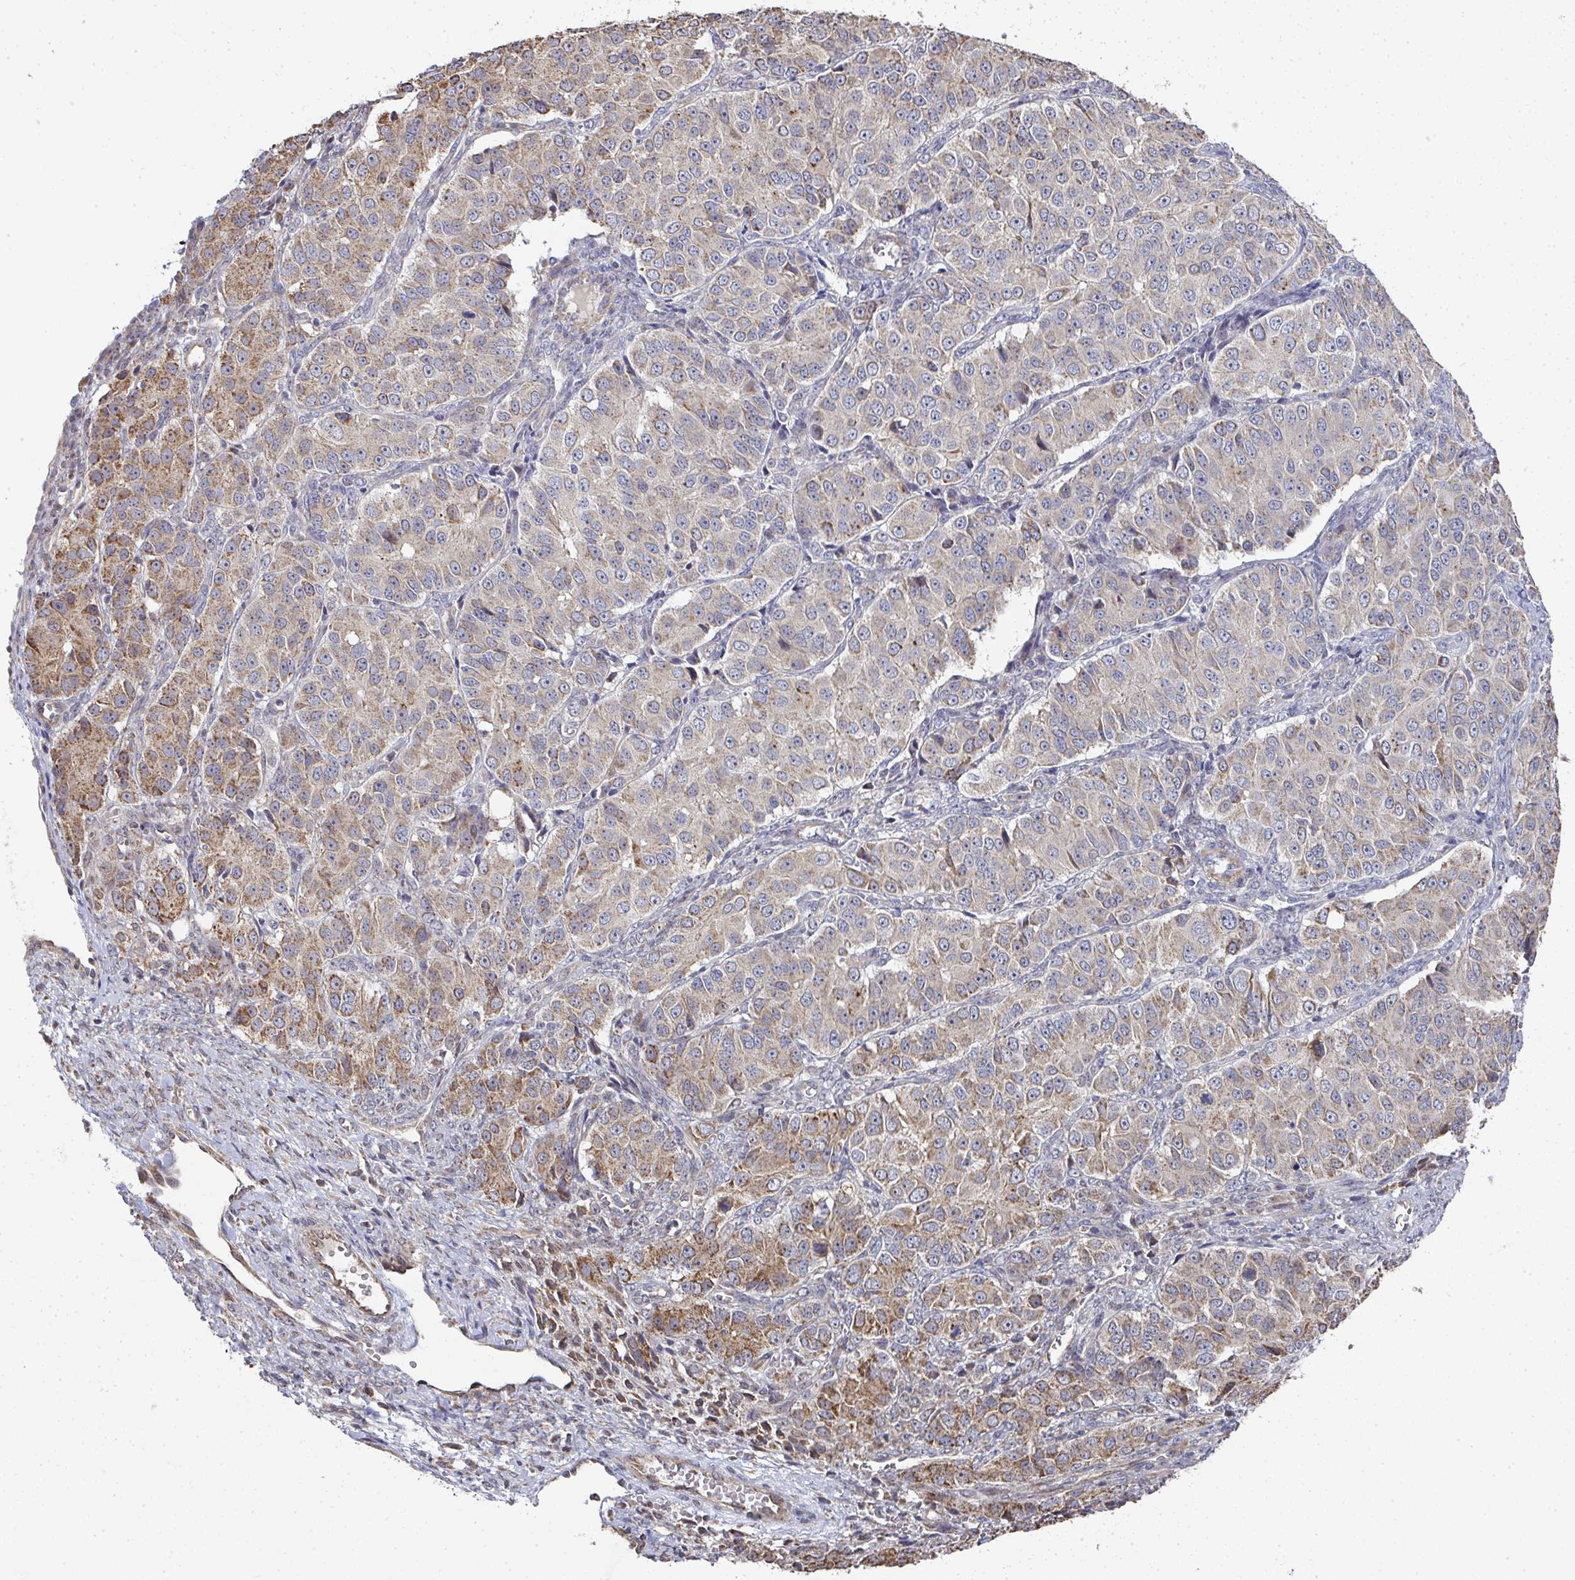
{"staining": {"intensity": "moderate", "quantity": "25%-75%", "location": "cytoplasmic/membranous"}, "tissue": "ovarian cancer", "cell_type": "Tumor cells", "image_type": "cancer", "snomed": [{"axis": "morphology", "description": "Carcinoma, endometroid"}, {"axis": "topography", "description": "Ovary"}], "caption": "A micrograph of human ovarian cancer (endometroid carcinoma) stained for a protein shows moderate cytoplasmic/membranous brown staining in tumor cells.", "gene": "AGTPBP1", "patient": {"sex": "female", "age": 51}}